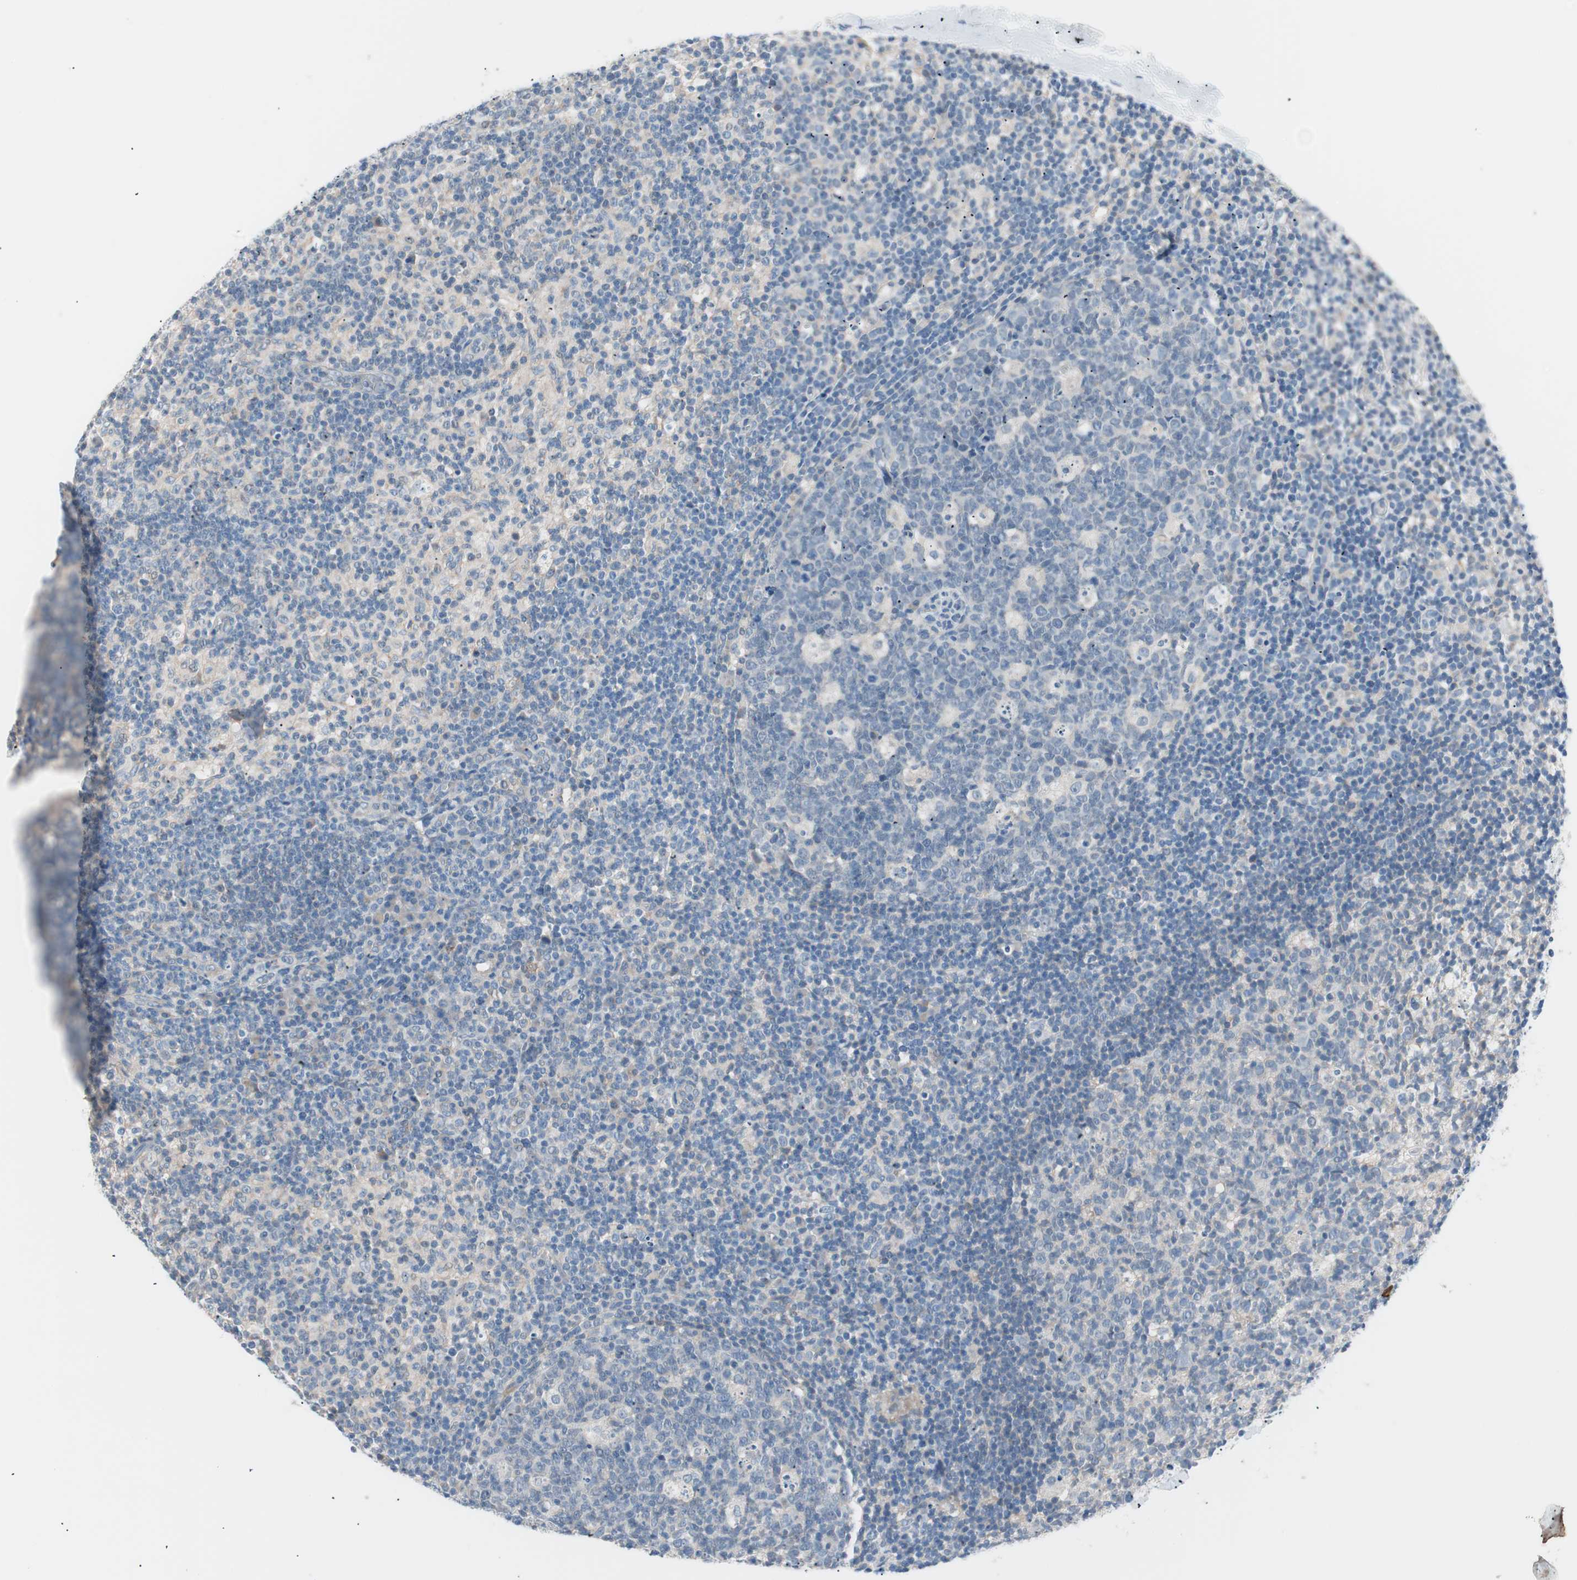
{"staining": {"intensity": "negative", "quantity": "none", "location": "none"}, "tissue": "lymph node", "cell_type": "Germinal center cells", "image_type": "normal", "snomed": [{"axis": "morphology", "description": "Normal tissue, NOS"}, {"axis": "morphology", "description": "Inflammation, NOS"}, {"axis": "topography", "description": "Lymph node"}], "caption": "This is an immunohistochemistry photomicrograph of benign lymph node. There is no expression in germinal center cells.", "gene": "VIL1", "patient": {"sex": "male", "age": 55}}